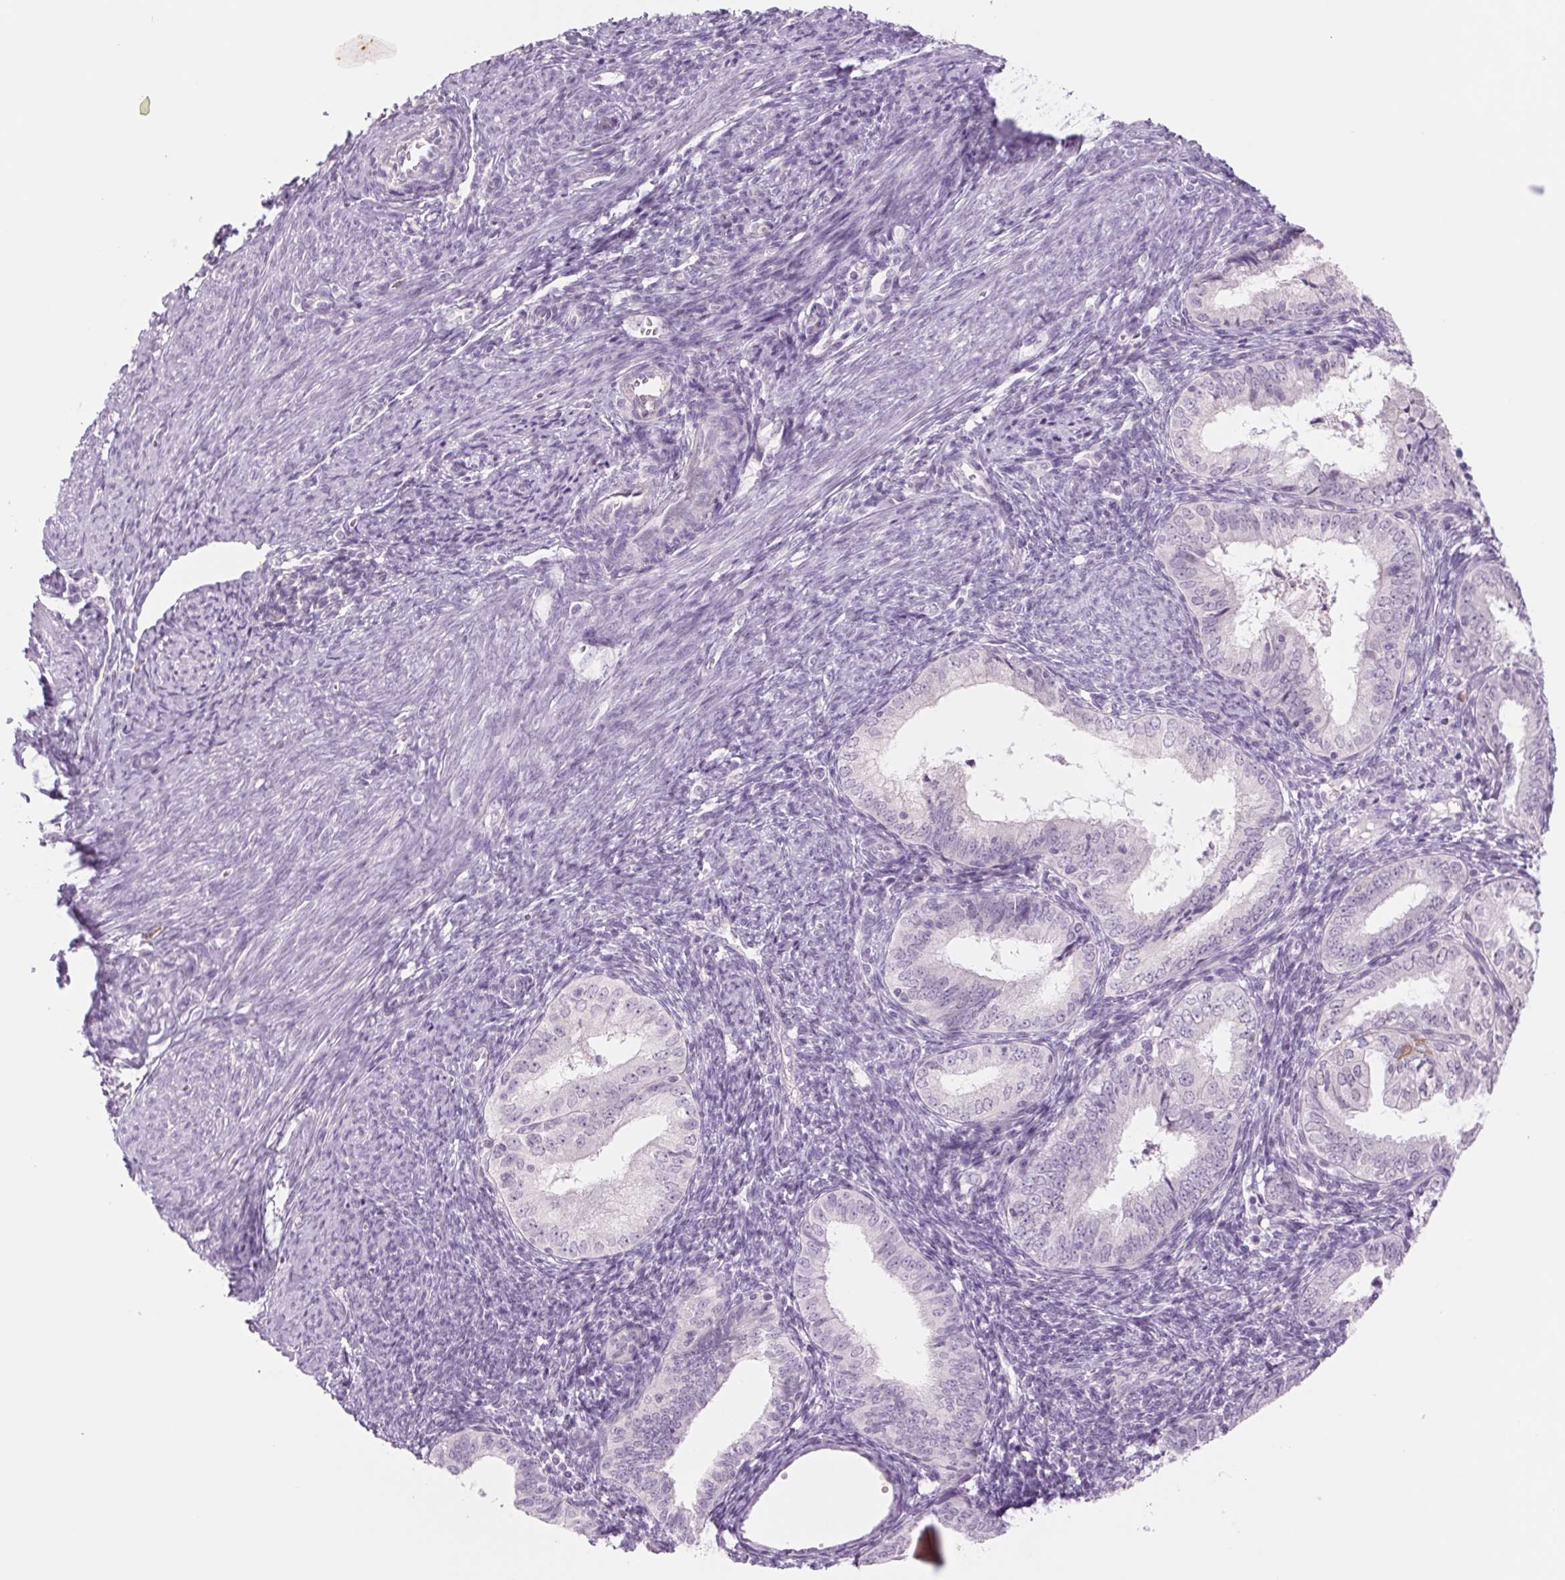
{"staining": {"intensity": "negative", "quantity": "none", "location": "none"}, "tissue": "endometrial cancer", "cell_type": "Tumor cells", "image_type": "cancer", "snomed": [{"axis": "morphology", "description": "Adenocarcinoma, NOS"}, {"axis": "topography", "description": "Endometrium"}], "caption": "Immunohistochemistry (IHC) micrograph of human endometrial cancer stained for a protein (brown), which shows no positivity in tumor cells.", "gene": "KRT1", "patient": {"sex": "female", "age": 55}}